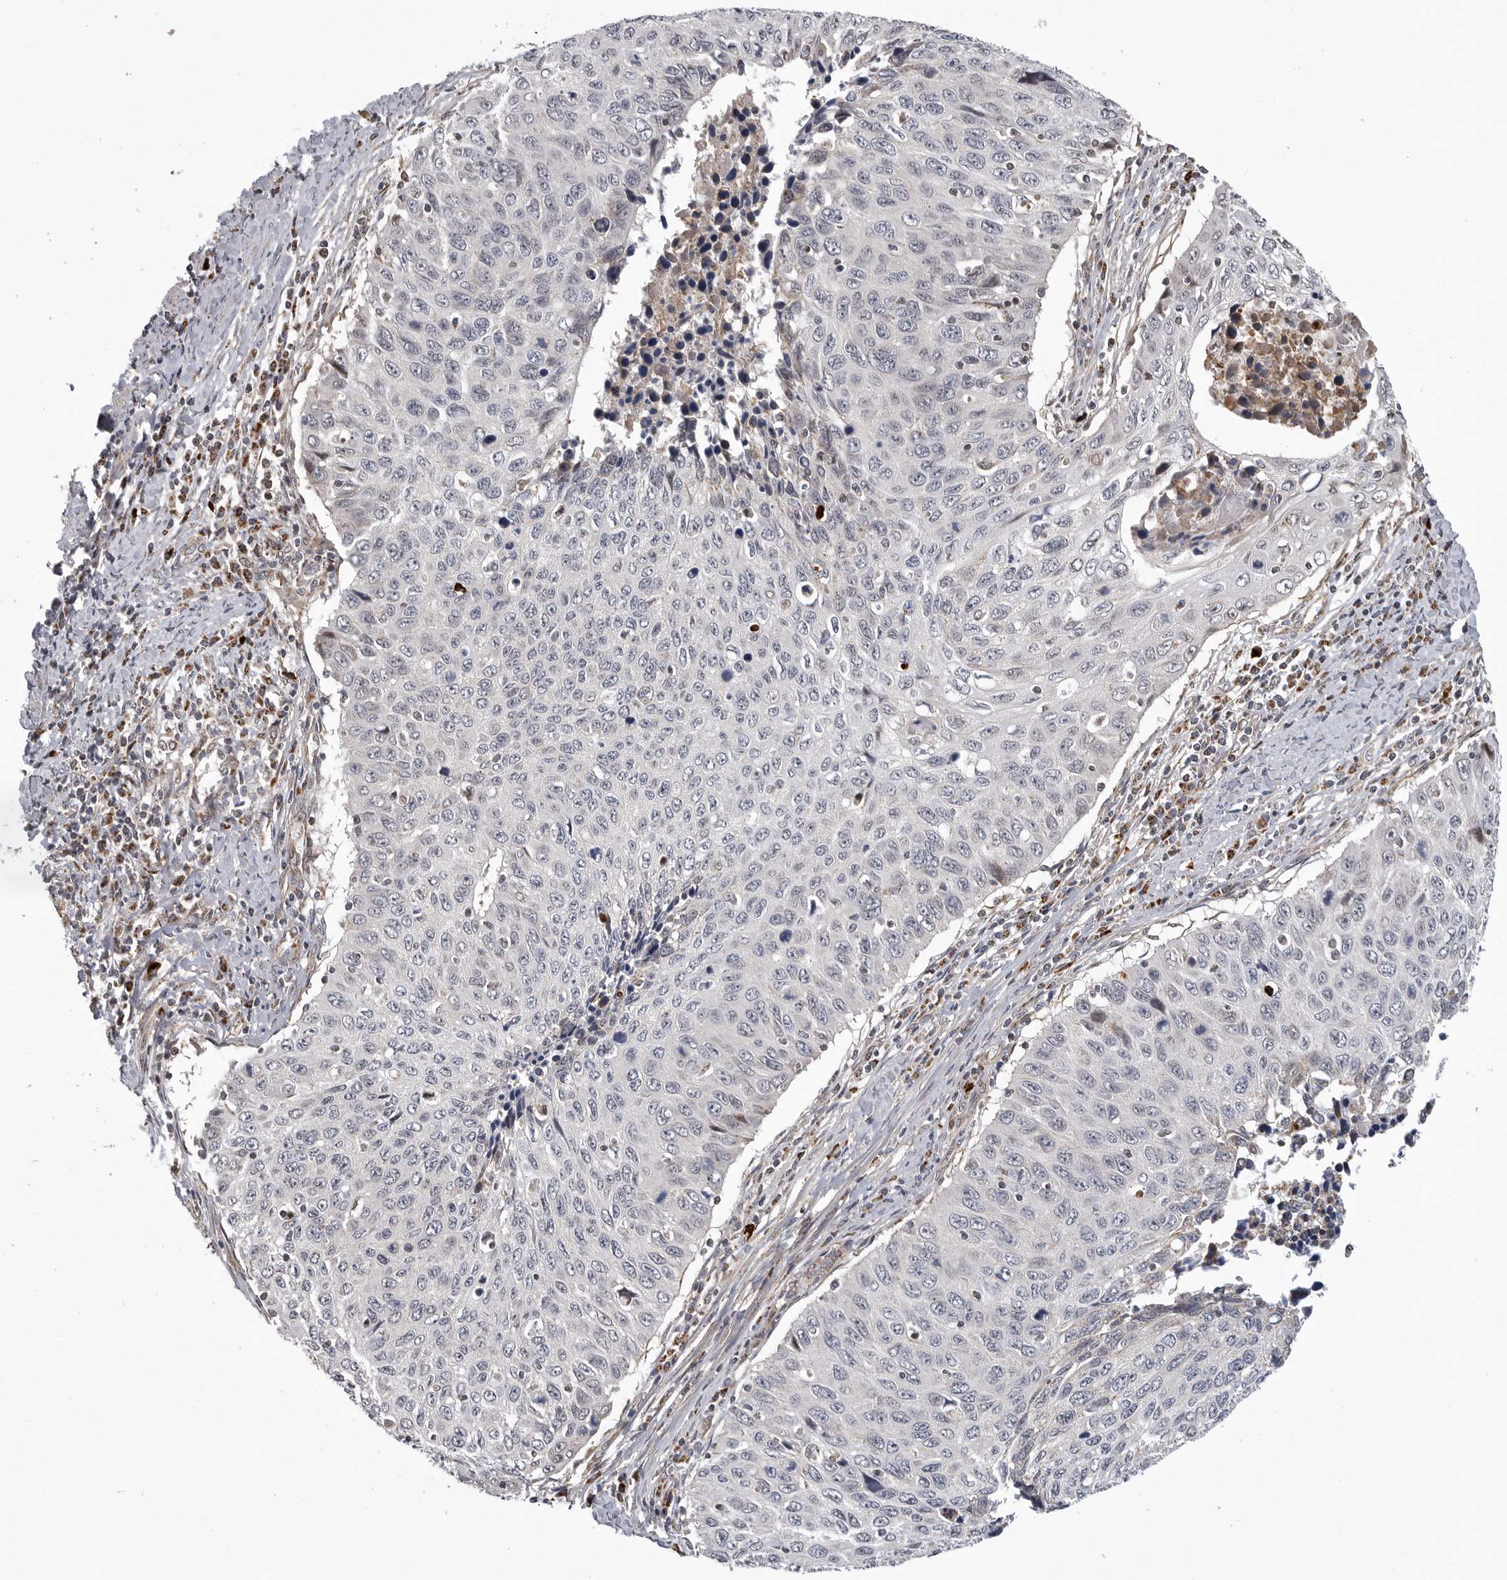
{"staining": {"intensity": "negative", "quantity": "none", "location": "none"}, "tissue": "cervical cancer", "cell_type": "Tumor cells", "image_type": "cancer", "snomed": [{"axis": "morphology", "description": "Squamous cell carcinoma, NOS"}, {"axis": "topography", "description": "Cervix"}], "caption": "High power microscopy photomicrograph of an immunohistochemistry micrograph of cervical cancer, revealing no significant staining in tumor cells.", "gene": "TMPRSS11F", "patient": {"sex": "female", "age": 53}}